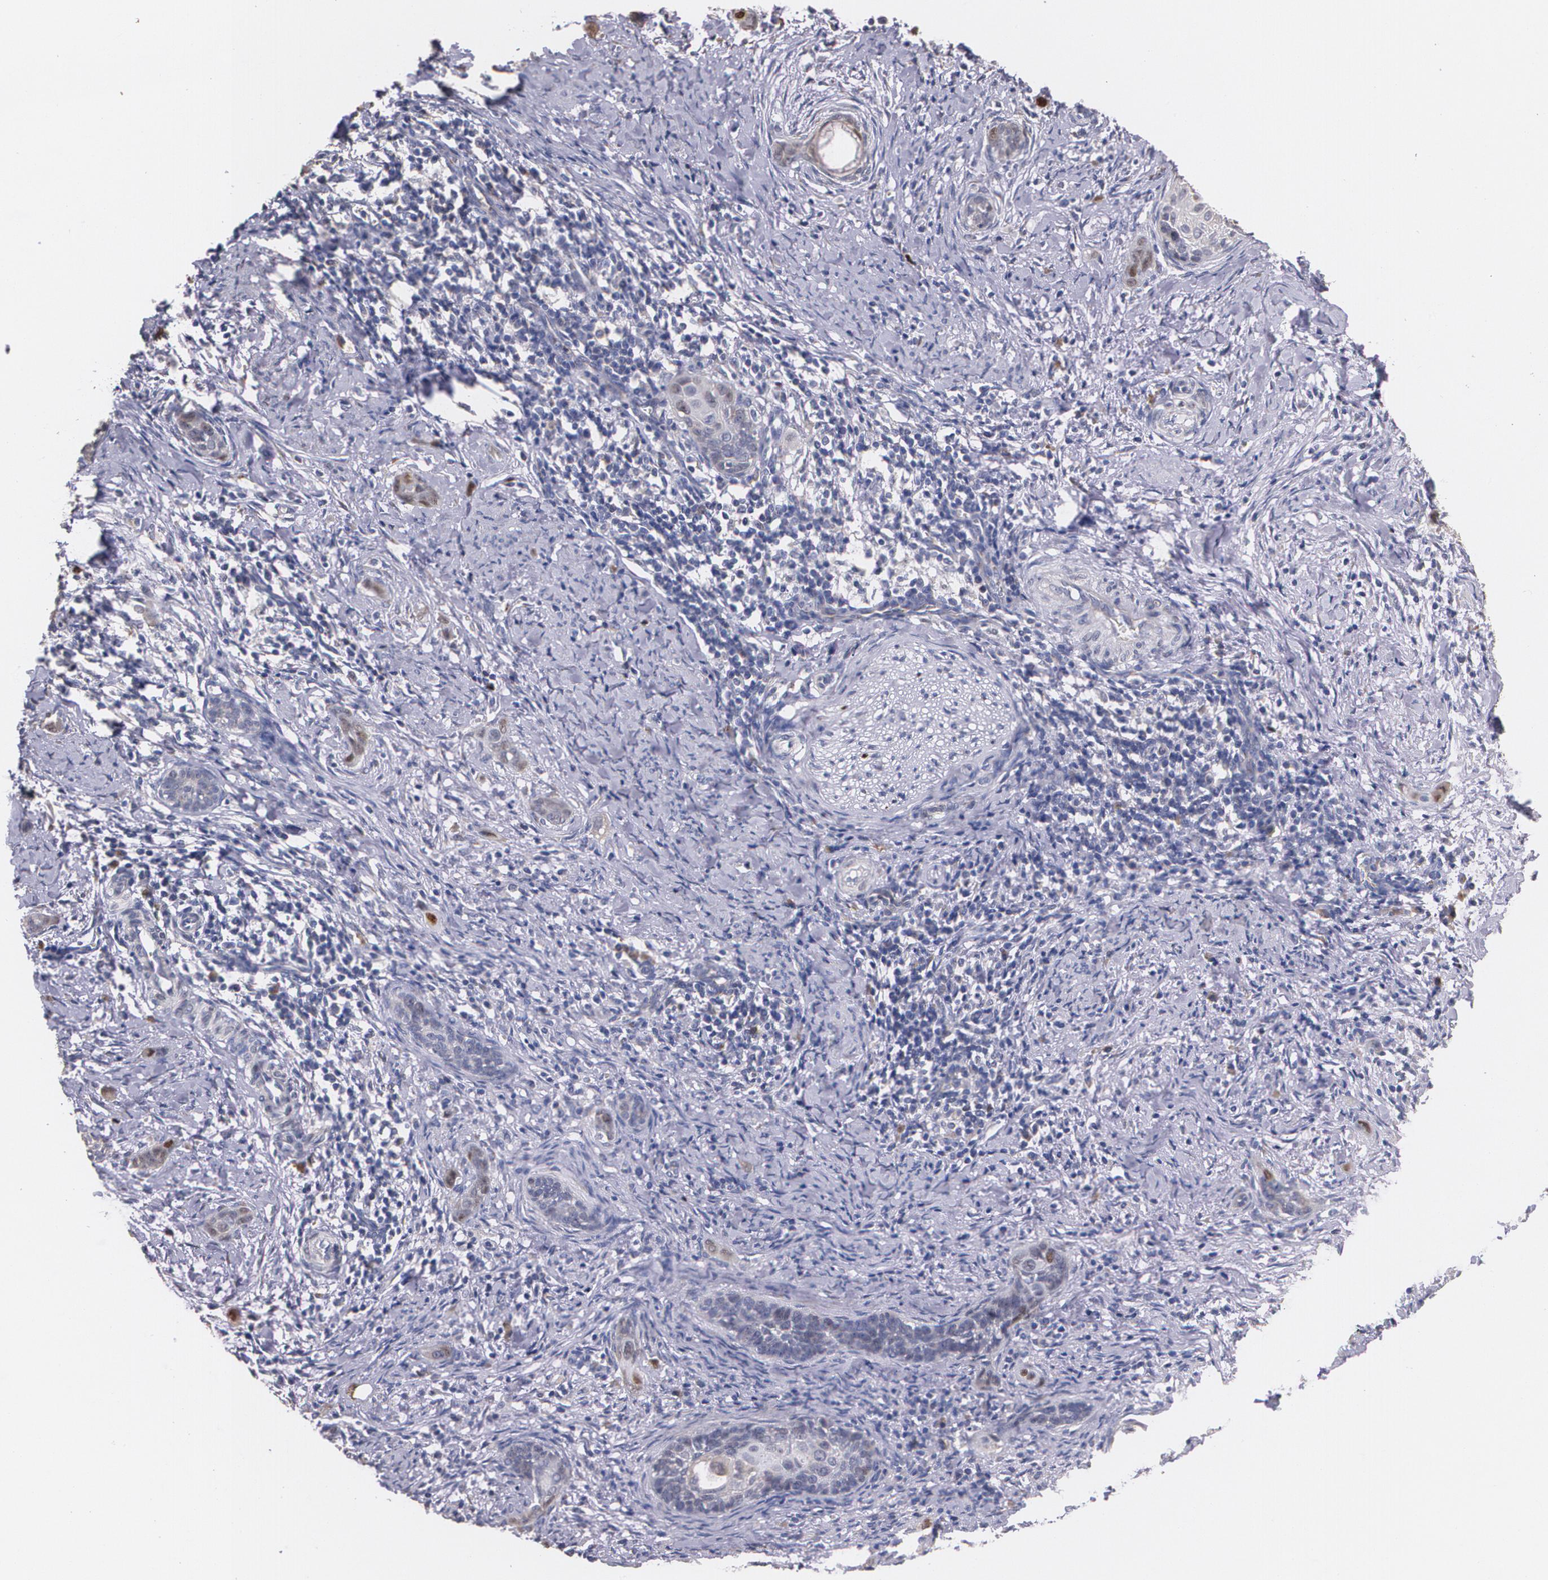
{"staining": {"intensity": "weak", "quantity": "25%-75%", "location": "cytoplasmic/membranous"}, "tissue": "cervical cancer", "cell_type": "Tumor cells", "image_type": "cancer", "snomed": [{"axis": "morphology", "description": "Squamous cell carcinoma, NOS"}, {"axis": "topography", "description": "Cervix"}], "caption": "Cervical squamous cell carcinoma stained with DAB immunohistochemistry reveals low levels of weak cytoplasmic/membranous staining in approximately 25%-75% of tumor cells.", "gene": "ATF3", "patient": {"sex": "female", "age": 33}}